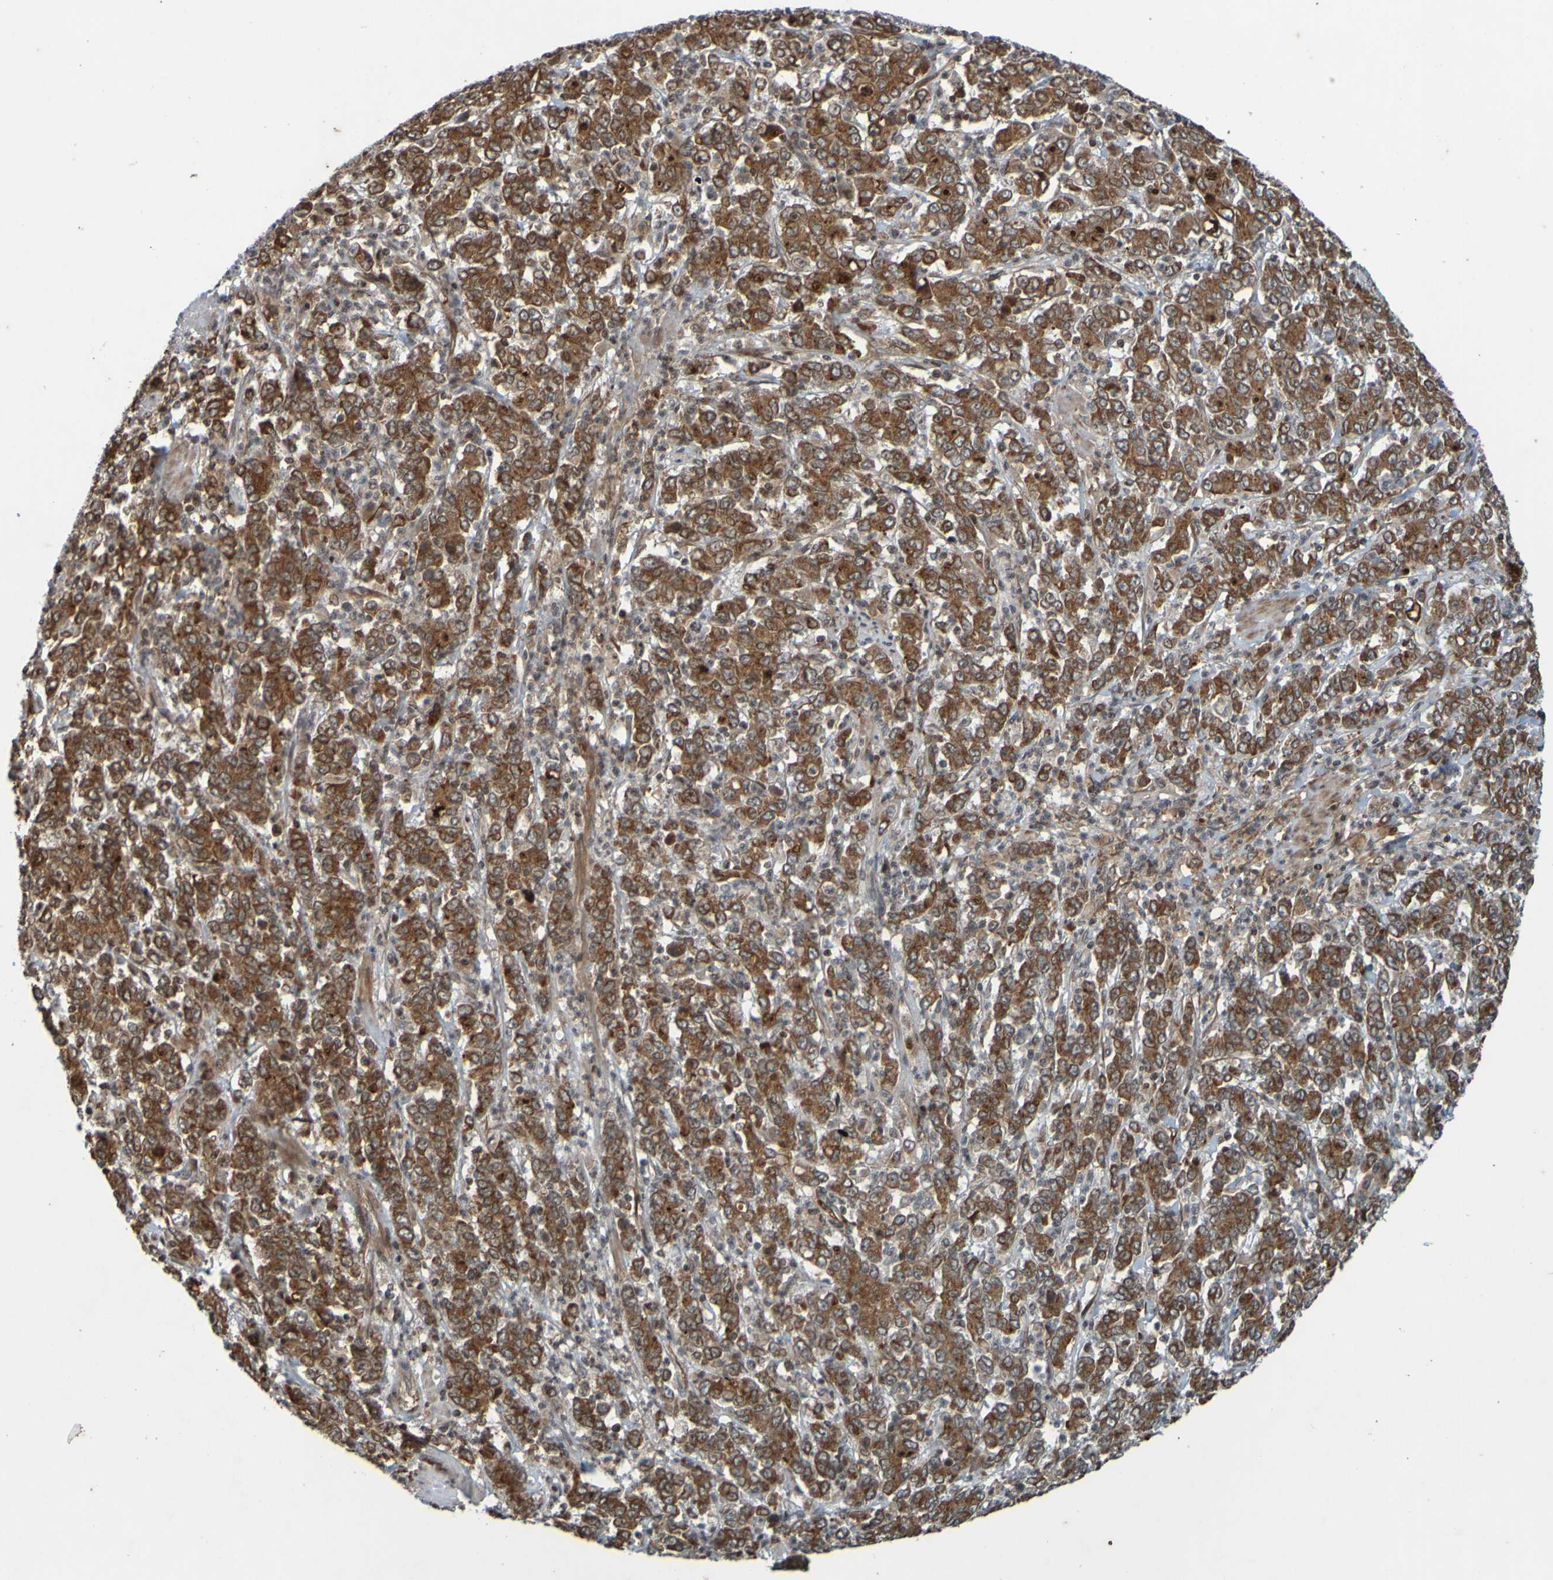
{"staining": {"intensity": "moderate", "quantity": ">75%", "location": "cytoplasmic/membranous"}, "tissue": "stomach cancer", "cell_type": "Tumor cells", "image_type": "cancer", "snomed": [{"axis": "morphology", "description": "Adenocarcinoma, NOS"}, {"axis": "topography", "description": "Stomach, lower"}], "caption": "Protein staining displays moderate cytoplasmic/membranous expression in about >75% of tumor cells in stomach cancer (adenocarcinoma). (brown staining indicates protein expression, while blue staining denotes nuclei).", "gene": "GUCY1A1", "patient": {"sex": "female", "age": 71}}